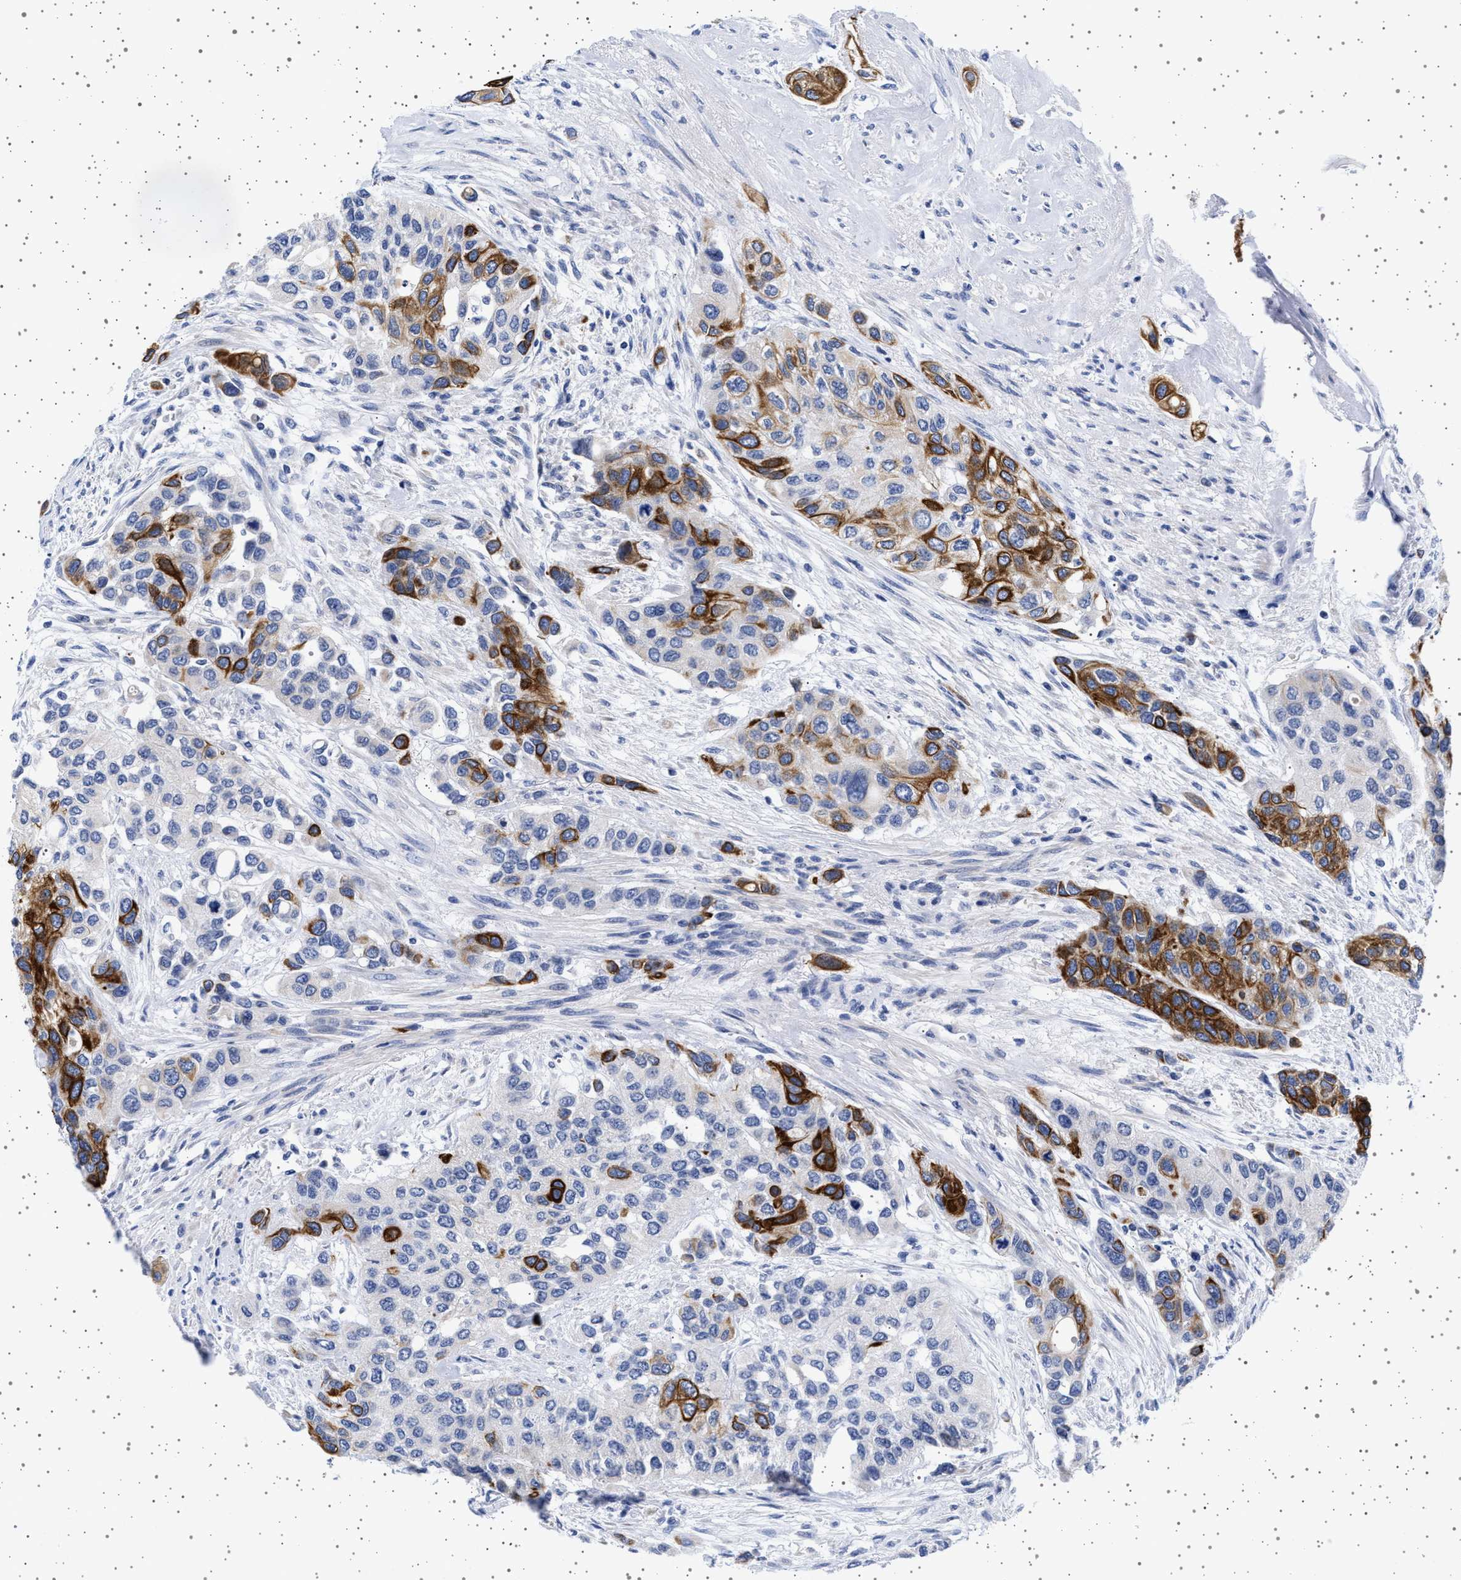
{"staining": {"intensity": "moderate", "quantity": "25%-75%", "location": "cytoplasmic/membranous"}, "tissue": "urothelial cancer", "cell_type": "Tumor cells", "image_type": "cancer", "snomed": [{"axis": "morphology", "description": "Urothelial carcinoma, High grade"}, {"axis": "topography", "description": "Urinary bladder"}], "caption": "Tumor cells show medium levels of moderate cytoplasmic/membranous expression in about 25%-75% of cells in human high-grade urothelial carcinoma.", "gene": "TRMT10B", "patient": {"sex": "female", "age": 56}}